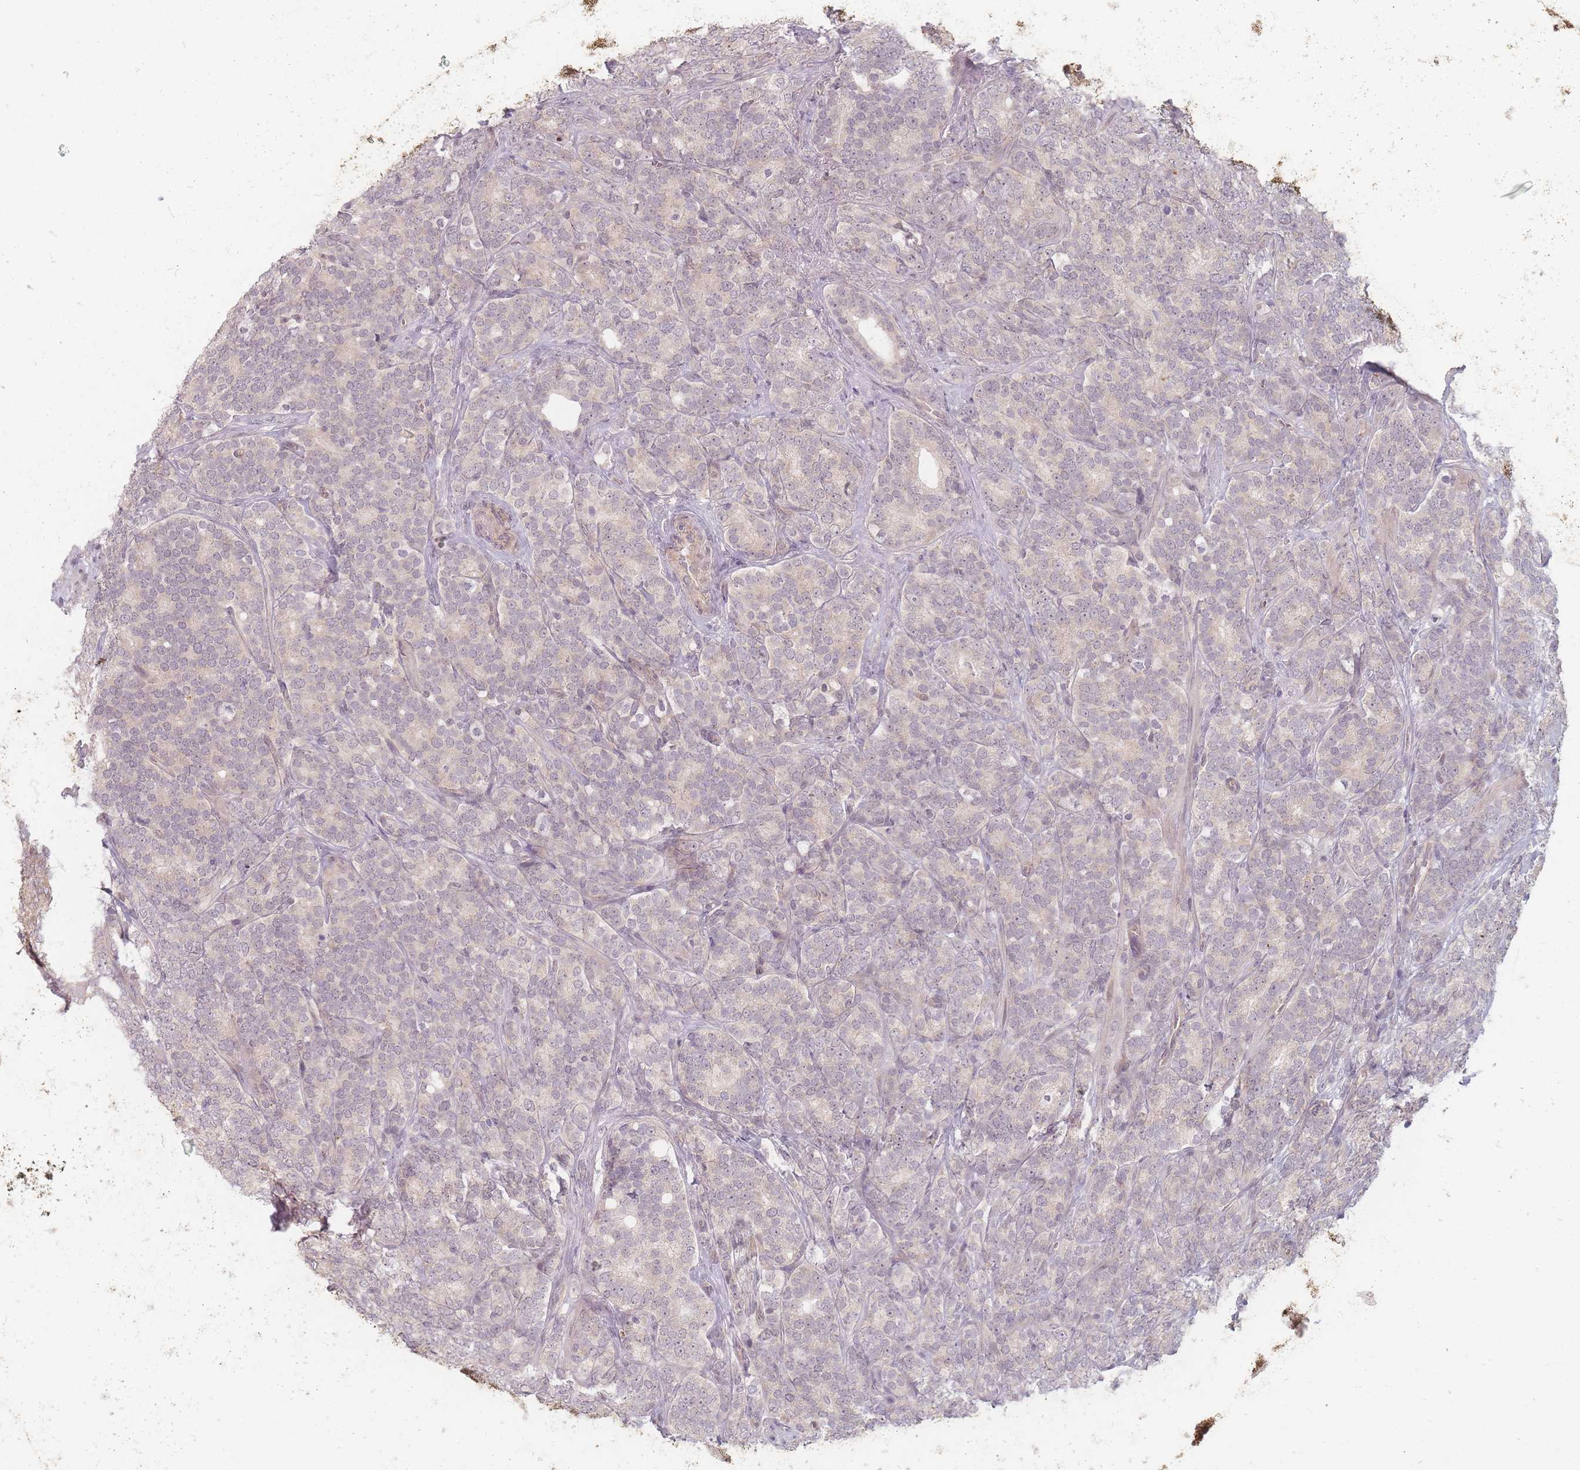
{"staining": {"intensity": "weak", "quantity": "25%-75%", "location": "cytoplasmic/membranous"}, "tissue": "prostate cancer", "cell_type": "Tumor cells", "image_type": "cancer", "snomed": [{"axis": "morphology", "description": "Adenocarcinoma, High grade"}, {"axis": "topography", "description": "Prostate"}], "caption": "An IHC photomicrograph of tumor tissue is shown. Protein staining in brown shows weak cytoplasmic/membranous positivity in adenocarcinoma (high-grade) (prostate) within tumor cells. The staining was performed using DAB, with brown indicating positive protein expression. Nuclei are stained blue with hematoxylin.", "gene": "GABRA6", "patient": {"sex": "male", "age": 64}}